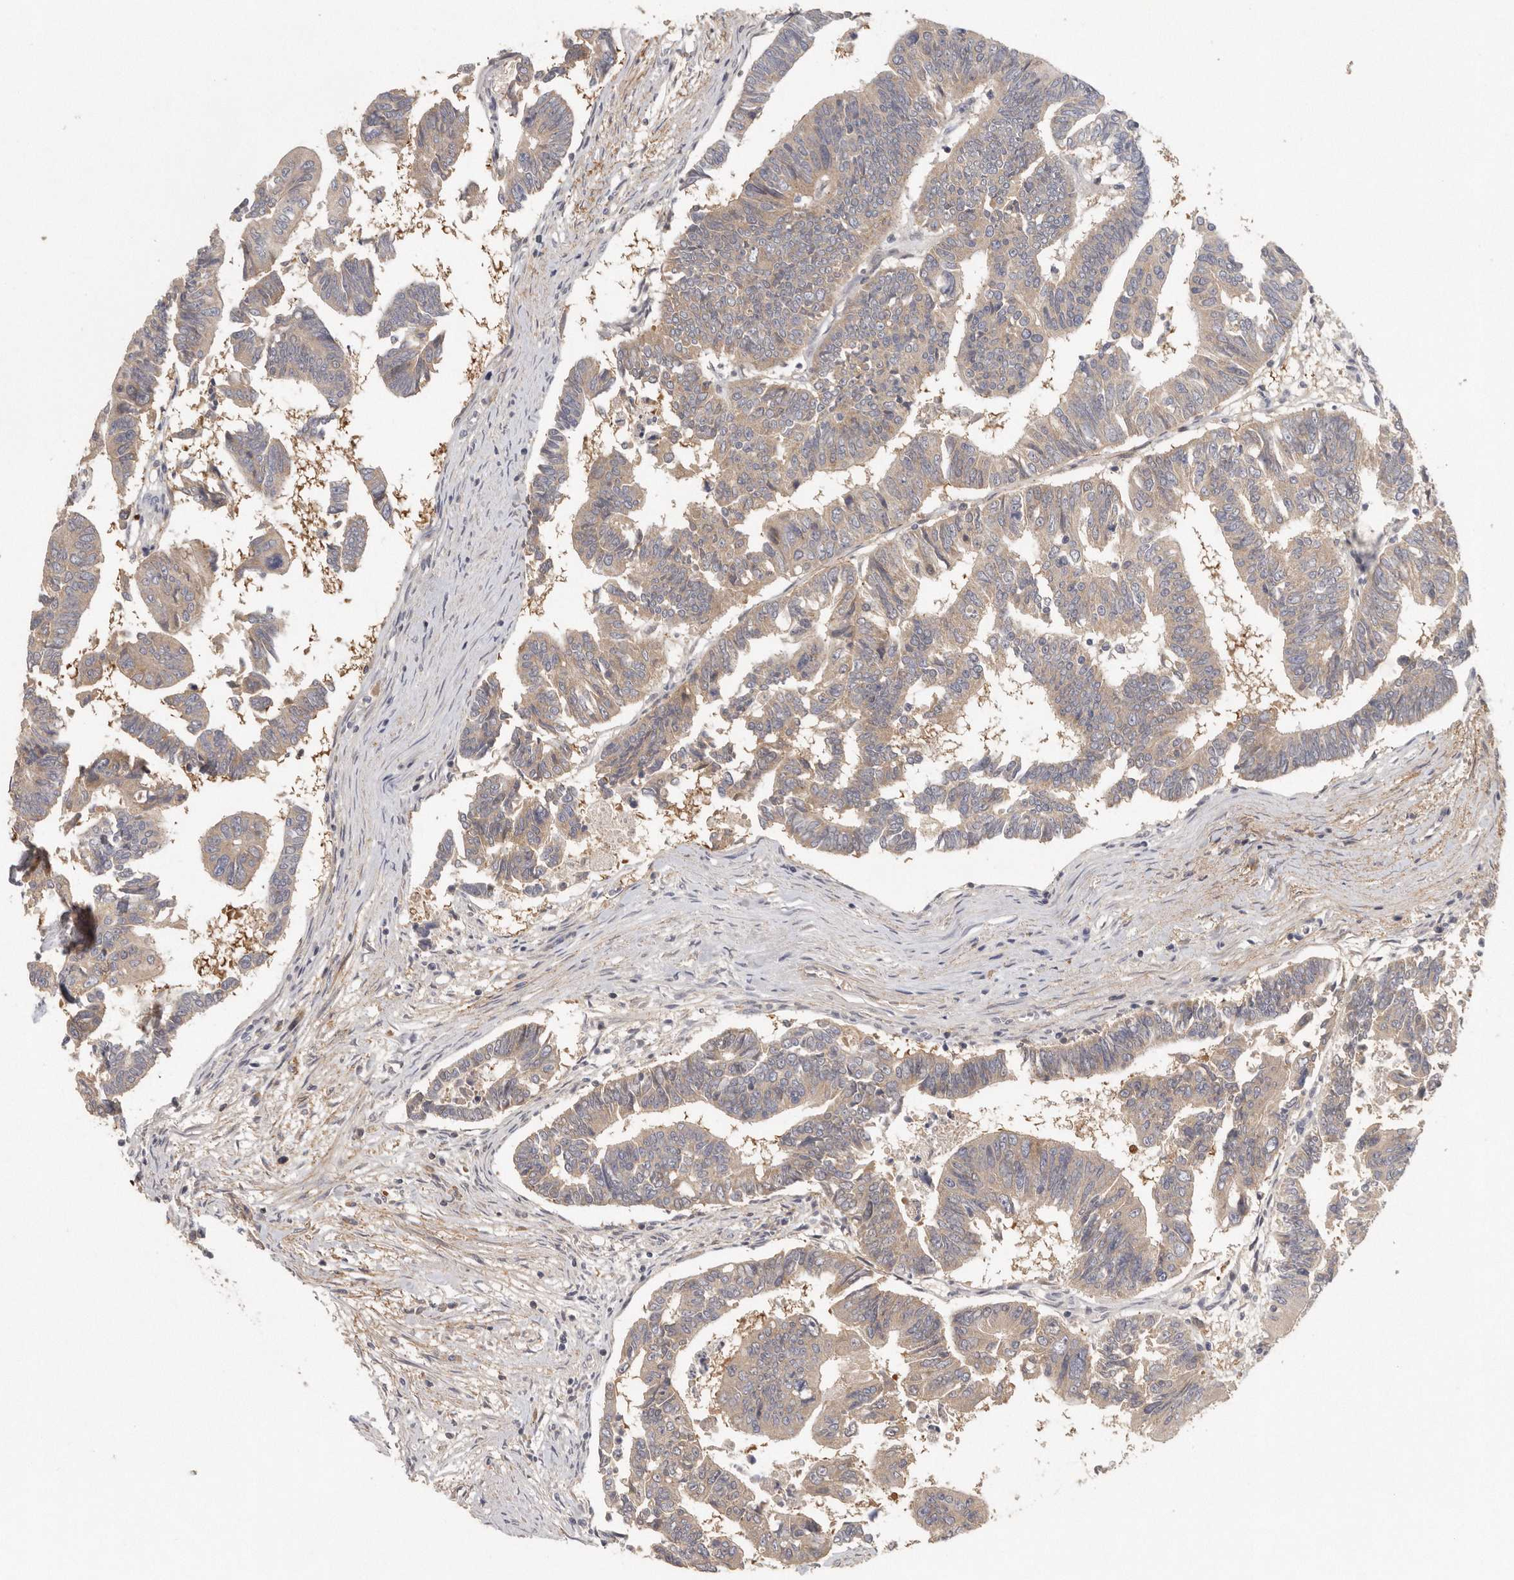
{"staining": {"intensity": "weak", "quantity": ">75%", "location": "cytoplasmic/membranous"}, "tissue": "colorectal cancer", "cell_type": "Tumor cells", "image_type": "cancer", "snomed": [{"axis": "morphology", "description": "Adenocarcinoma, NOS"}, {"axis": "topography", "description": "Rectum"}], "caption": "IHC histopathology image of adenocarcinoma (colorectal) stained for a protein (brown), which reveals low levels of weak cytoplasmic/membranous staining in approximately >75% of tumor cells.", "gene": "CFAP298", "patient": {"sex": "female", "age": 65}}